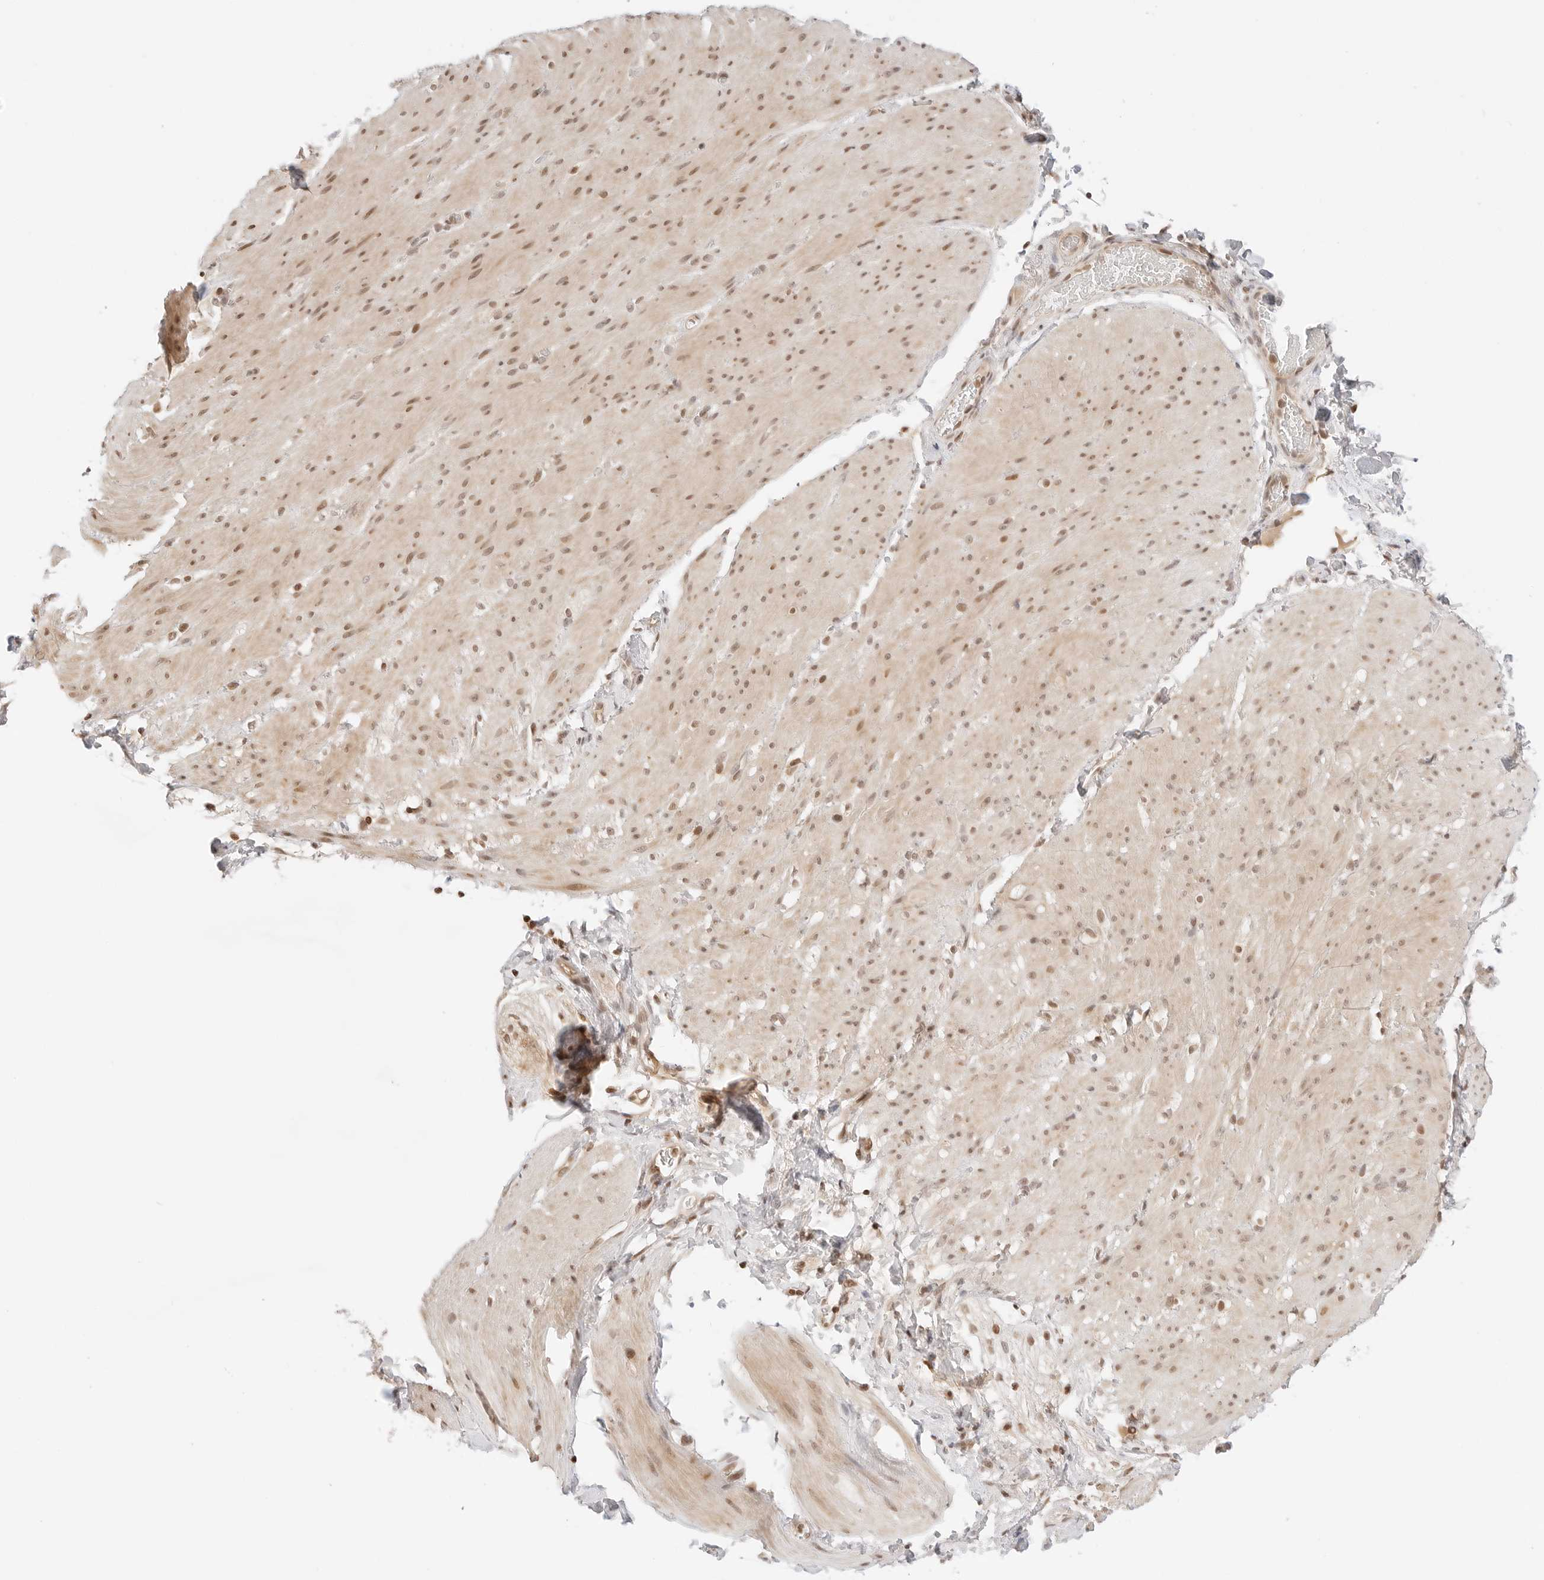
{"staining": {"intensity": "moderate", "quantity": "25%-75%", "location": "cytoplasmic/membranous,nuclear"}, "tissue": "smooth muscle", "cell_type": "Smooth muscle cells", "image_type": "normal", "snomed": [{"axis": "morphology", "description": "Normal tissue, NOS"}, {"axis": "topography", "description": "Smooth muscle"}, {"axis": "topography", "description": "Small intestine"}], "caption": "Immunohistochemical staining of normal smooth muscle exhibits moderate cytoplasmic/membranous,nuclear protein expression in approximately 25%-75% of smooth muscle cells.", "gene": "RPS6KL1", "patient": {"sex": "female", "age": 84}}